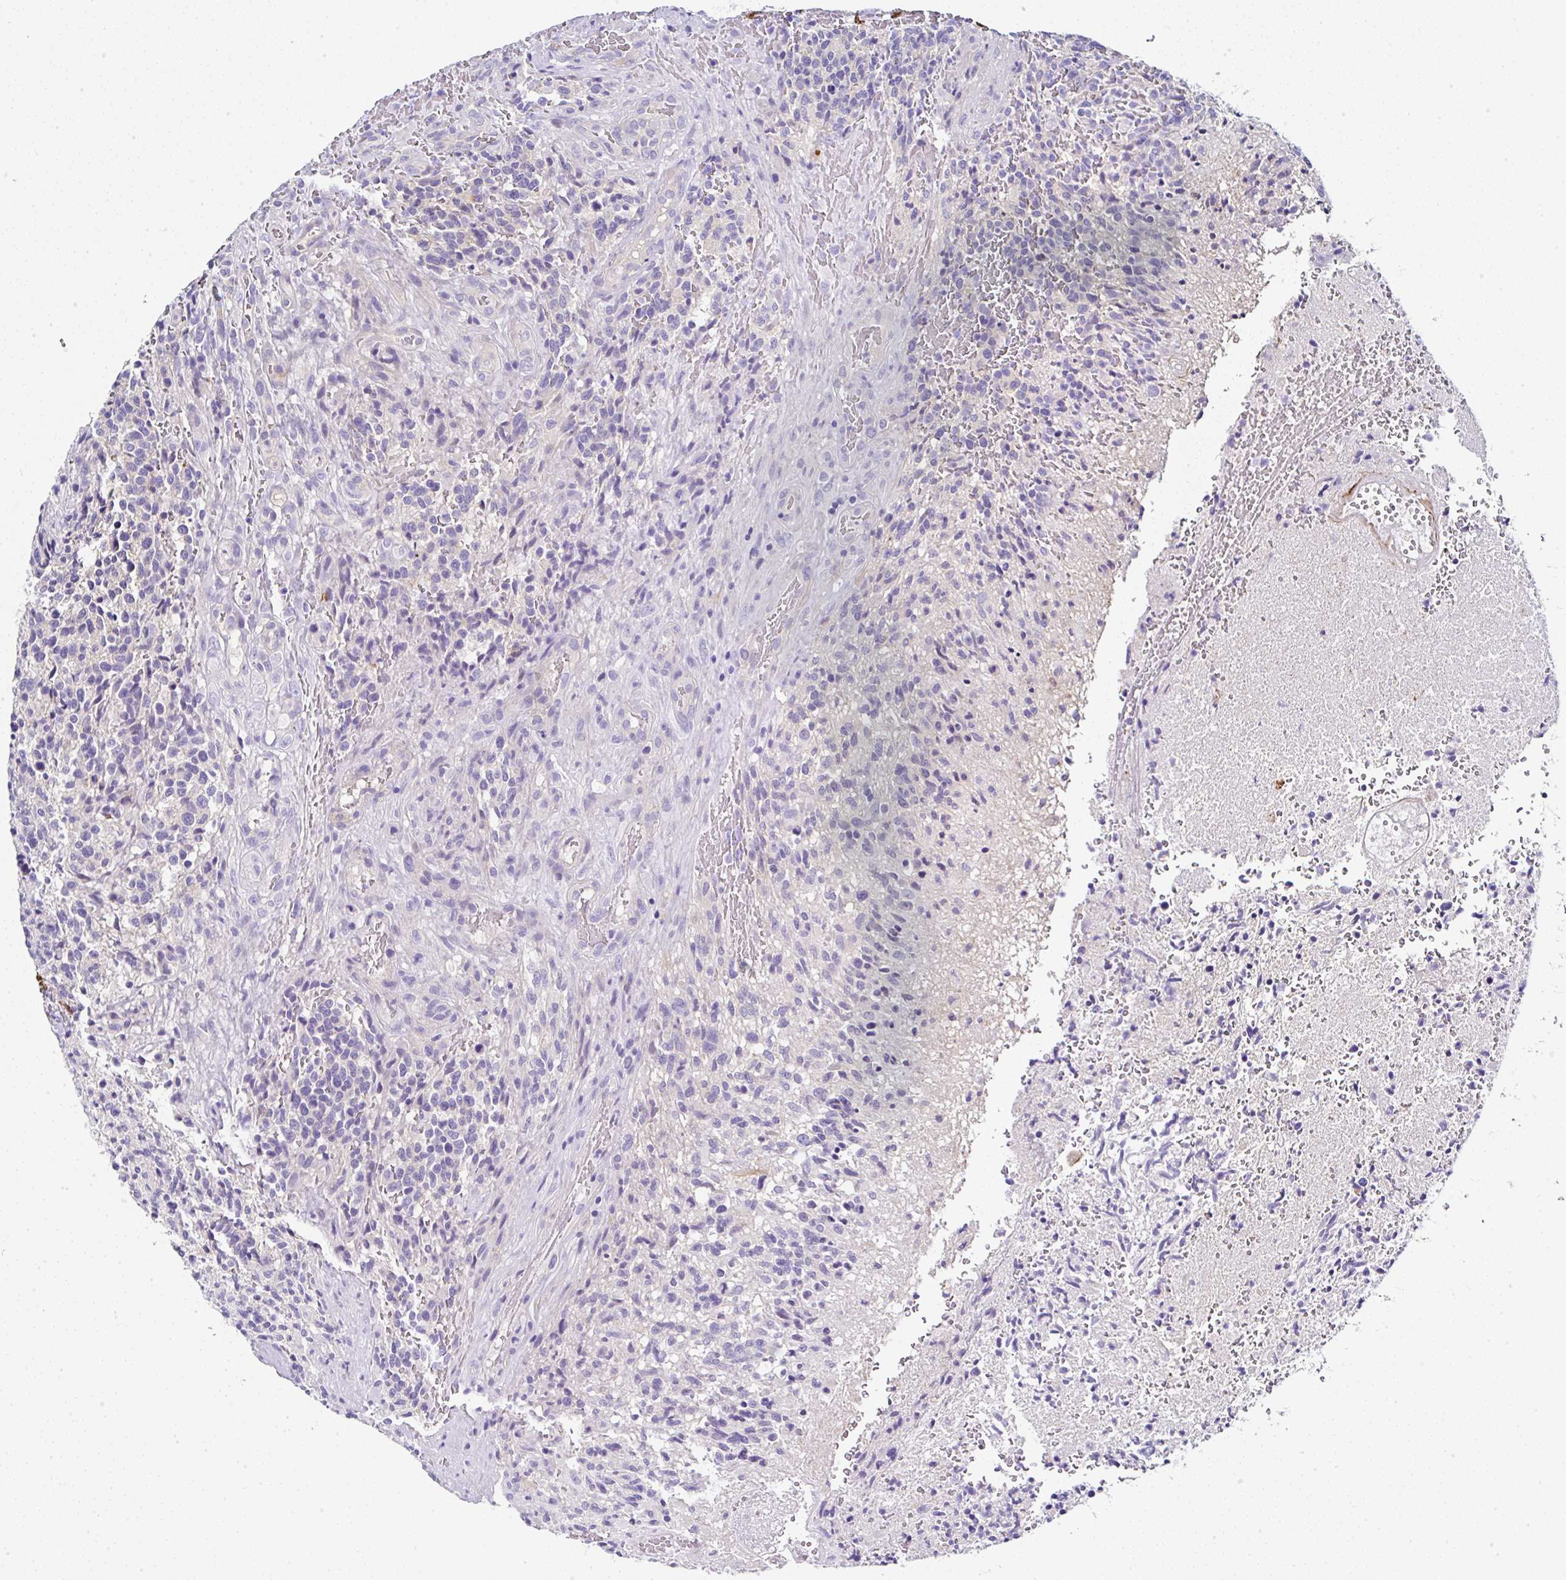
{"staining": {"intensity": "negative", "quantity": "none", "location": "none"}, "tissue": "glioma", "cell_type": "Tumor cells", "image_type": "cancer", "snomed": [{"axis": "morphology", "description": "Glioma, malignant, High grade"}, {"axis": "topography", "description": "Brain"}], "caption": "This is an IHC photomicrograph of glioma. There is no staining in tumor cells.", "gene": "PPFIA4", "patient": {"sex": "male", "age": 36}}